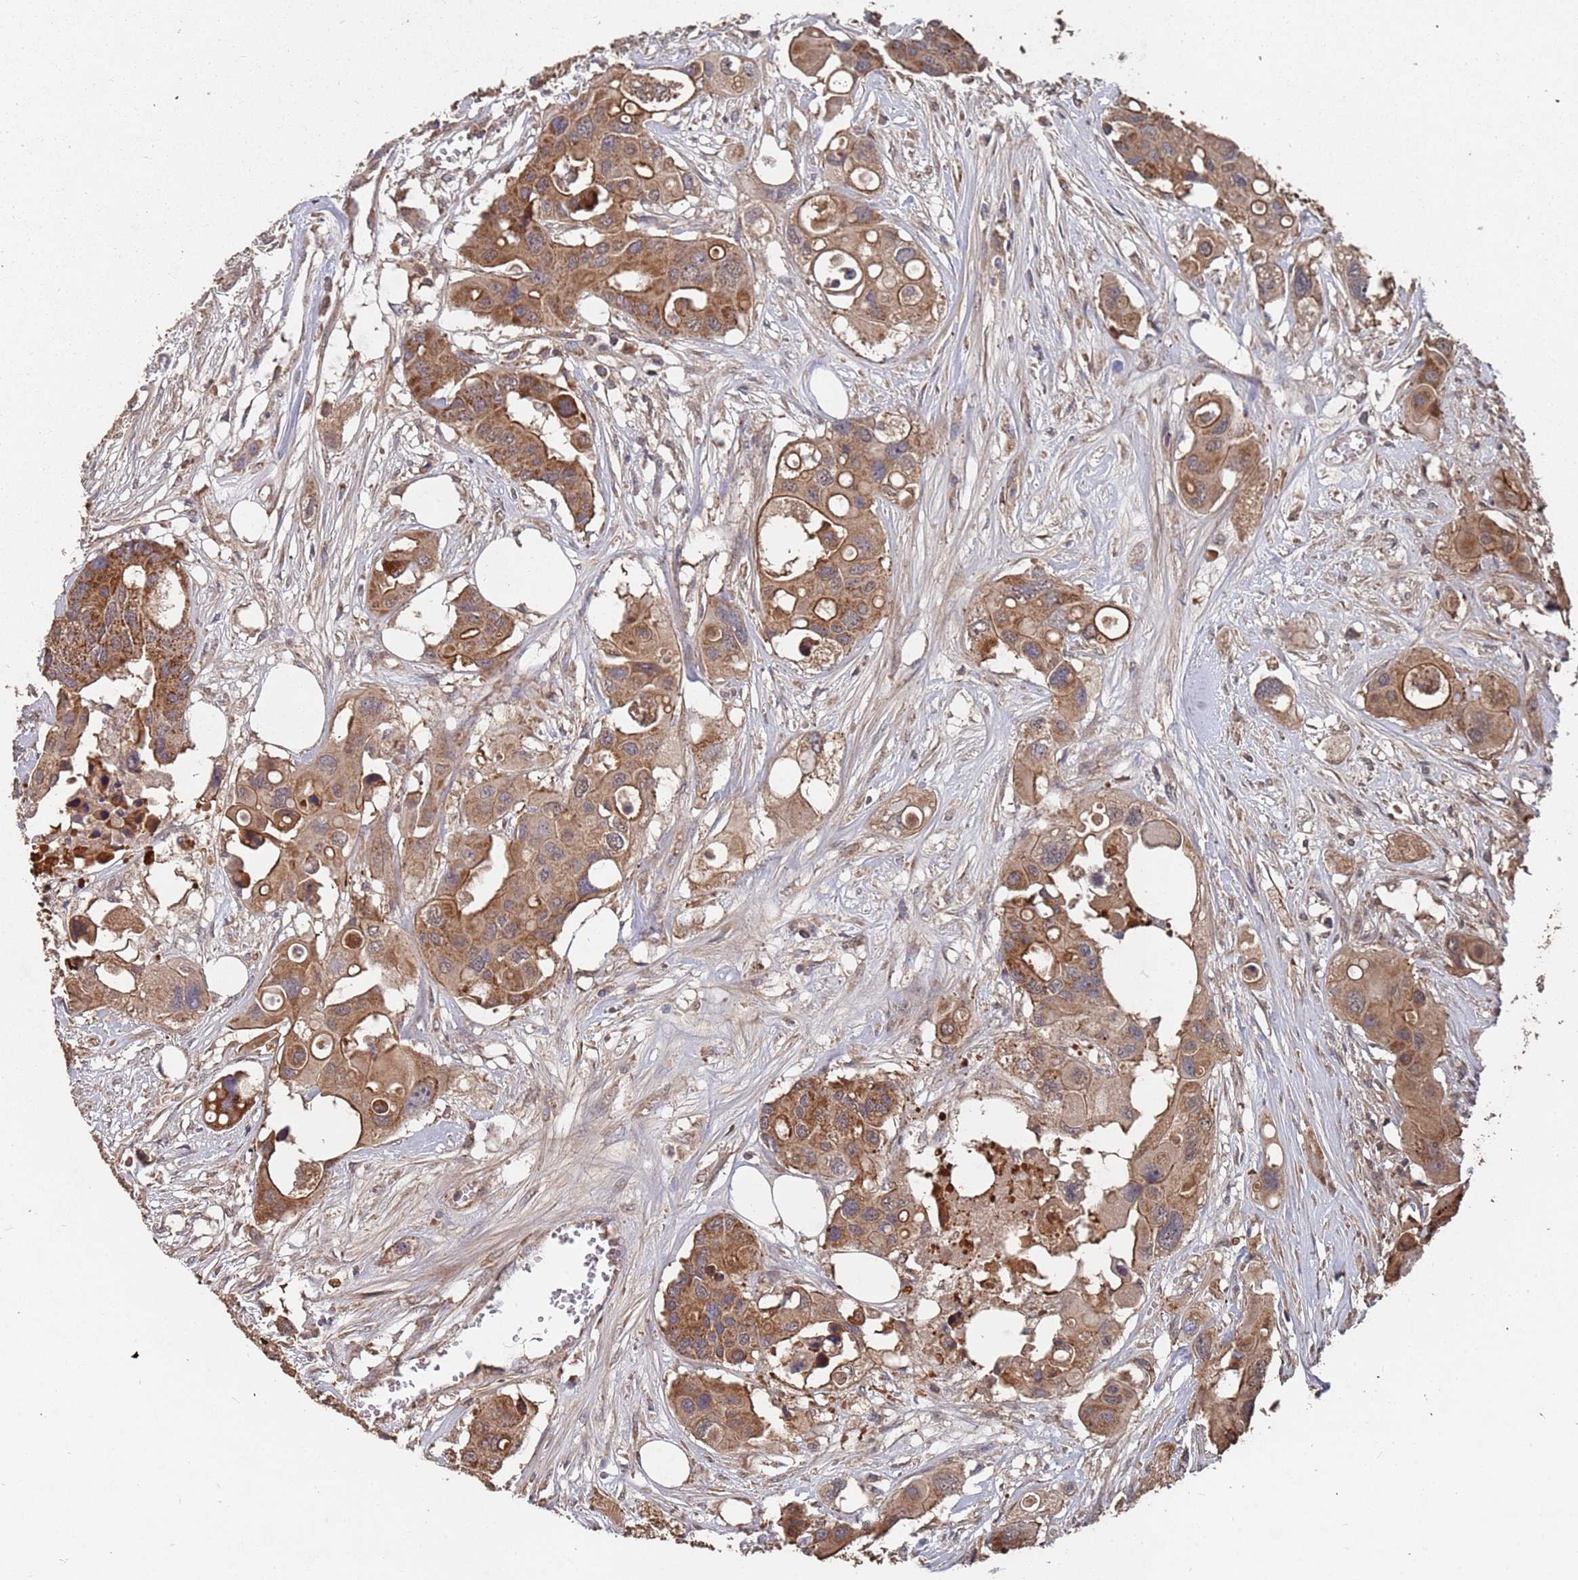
{"staining": {"intensity": "moderate", "quantity": ">75%", "location": "cytoplasmic/membranous"}, "tissue": "colorectal cancer", "cell_type": "Tumor cells", "image_type": "cancer", "snomed": [{"axis": "morphology", "description": "Adenocarcinoma, NOS"}, {"axis": "topography", "description": "Colon"}], "caption": "Adenocarcinoma (colorectal) stained with a brown dye shows moderate cytoplasmic/membranous positive positivity in approximately >75% of tumor cells.", "gene": "PRORP", "patient": {"sex": "male", "age": 77}}